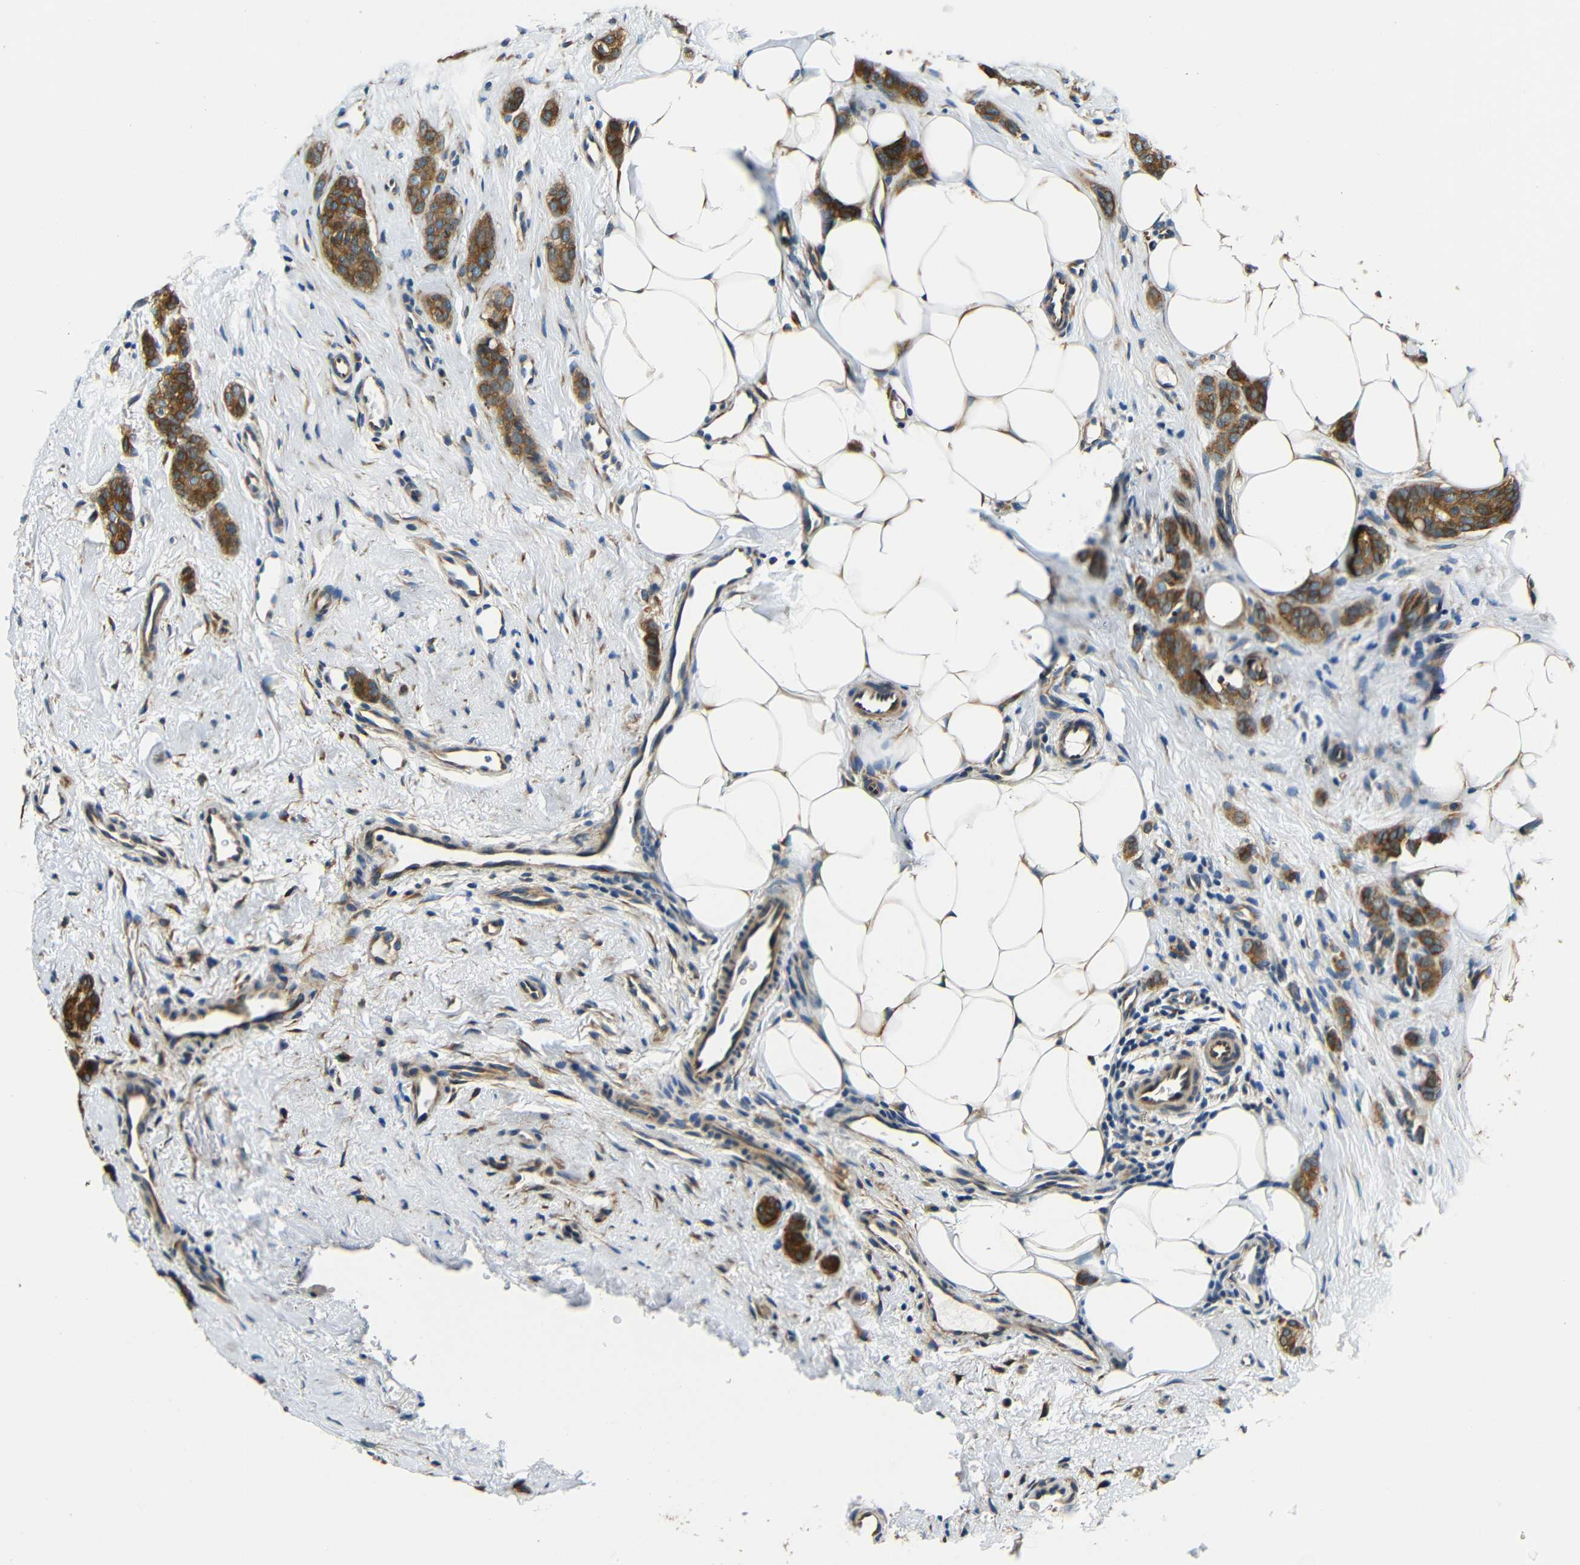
{"staining": {"intensity": "strong", "quantity": ">75%", "location": "cytoplasmic/membranous"}, "tissue": "breast cancer", "cell_type": "Tumor cells", "image_type": "cancer", "snomed": [{"axis": "morphology", "description": "Lobular carcinoma"}, {"axis": "topography", "description": "Skin"}, {"axis": "topography", "description": "Breast"}], "caption": "About >75% of tumor cells in lobular carcinoma (breast) reveal strong cytoplasmic/membranous protein positivity as visualized by brown immunohistochemical staining.", "gene": "VAPB", "patient": {"sex": "female", "age": 46}}